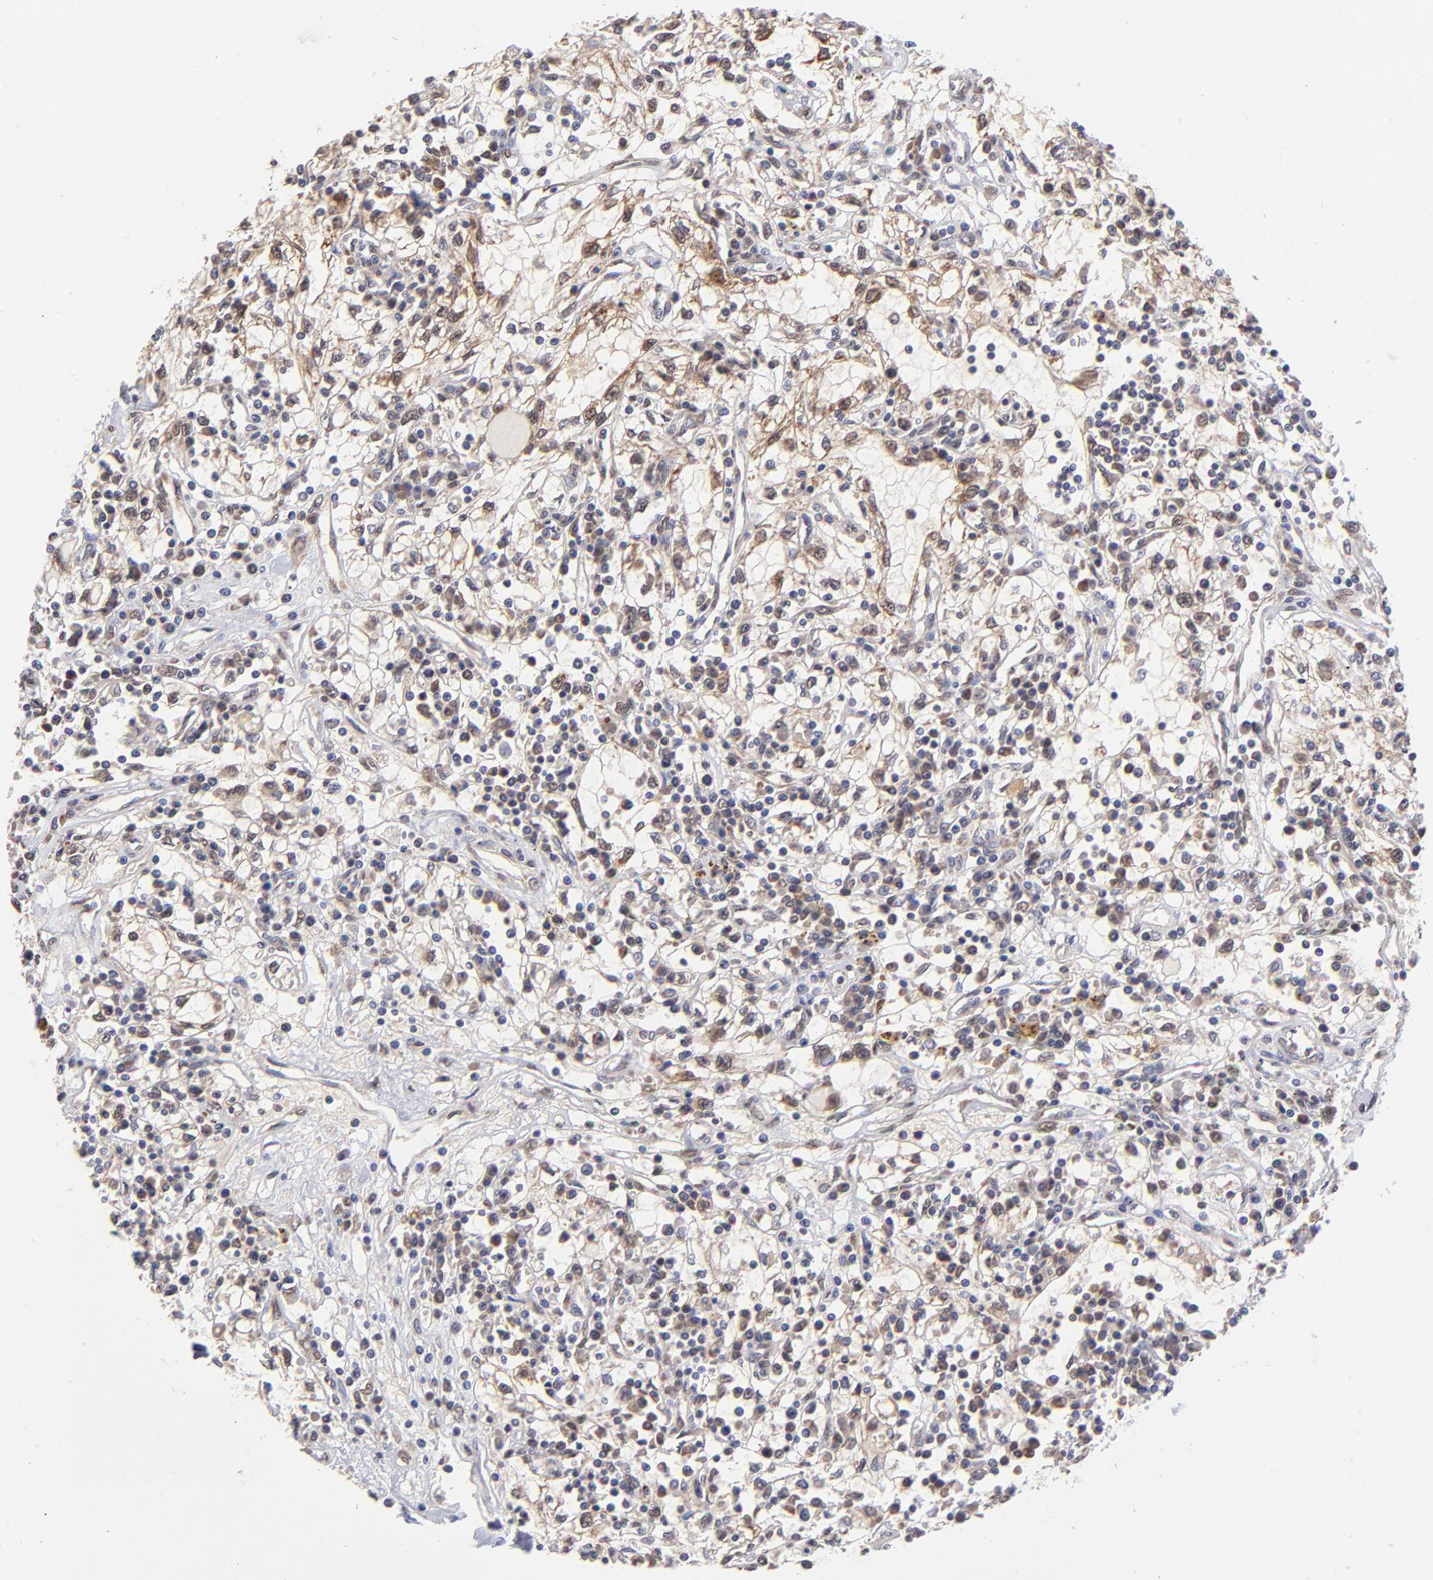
{"staining": {"intensity": "moderate", "quantity": "25%-75%", "location": "cytoplasmic/membranous"}, "tissue": "renal cancer", "cell_type": "Tumor cells", "image_type": "cancer", "snomed": [{"axis": "morphology", "description": "Adenocarcinoma, NOS"}, {"axis": "topography", "description": "Kidney"}], "caption": "An immunohistochemistry photomicrograph of neoplastic tissue is shown. Protein staining in brown highlights moderate cytoplasmic/membranous positivity in renal cancer within tumor cells.", "gene": "UBE2H", "patient": {"sex": "male", "age": 82}}